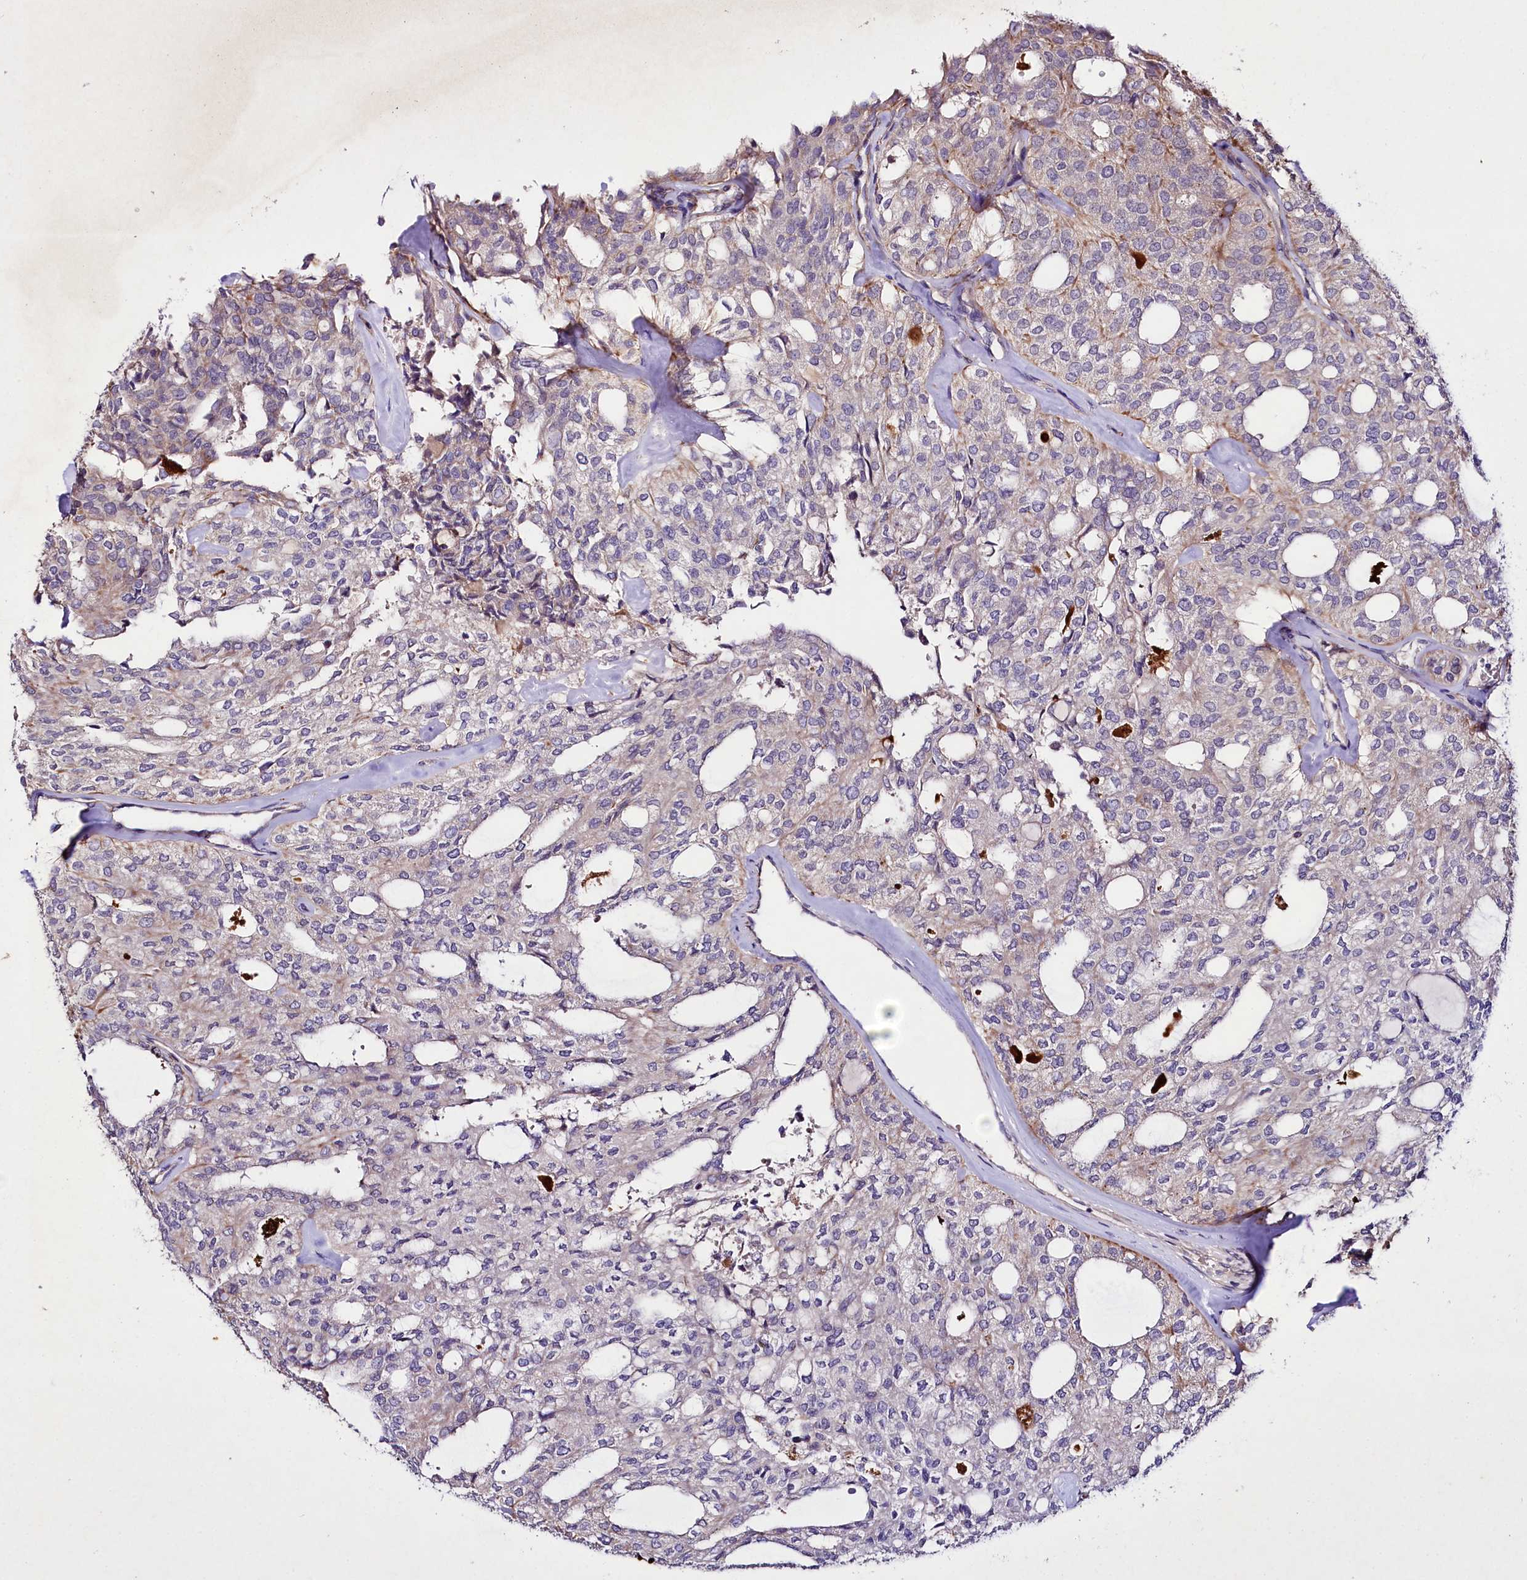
{"staining": {"intensity": "negative", "quantity": "none", "location": "none"}, "tissue": "thyroid cancer", "cell_type": "Tumor cells", "image_type": "cancer", "snomed": [{"axis": "morphology", "description": "Follicular adenoma carcinoma, NOS"}, {"axis": "topography", "description": "Thyroid gland"}], "caption": "This micrograph is of follicular adenoma carcinoma (thyroid) stained with IHC to label a protein in brown with the nuclei are counter-stained blue. There is no positivity in tumor cells.", "gene": "SLC7A1", "patient": {"sex": "male", "age": 75}}